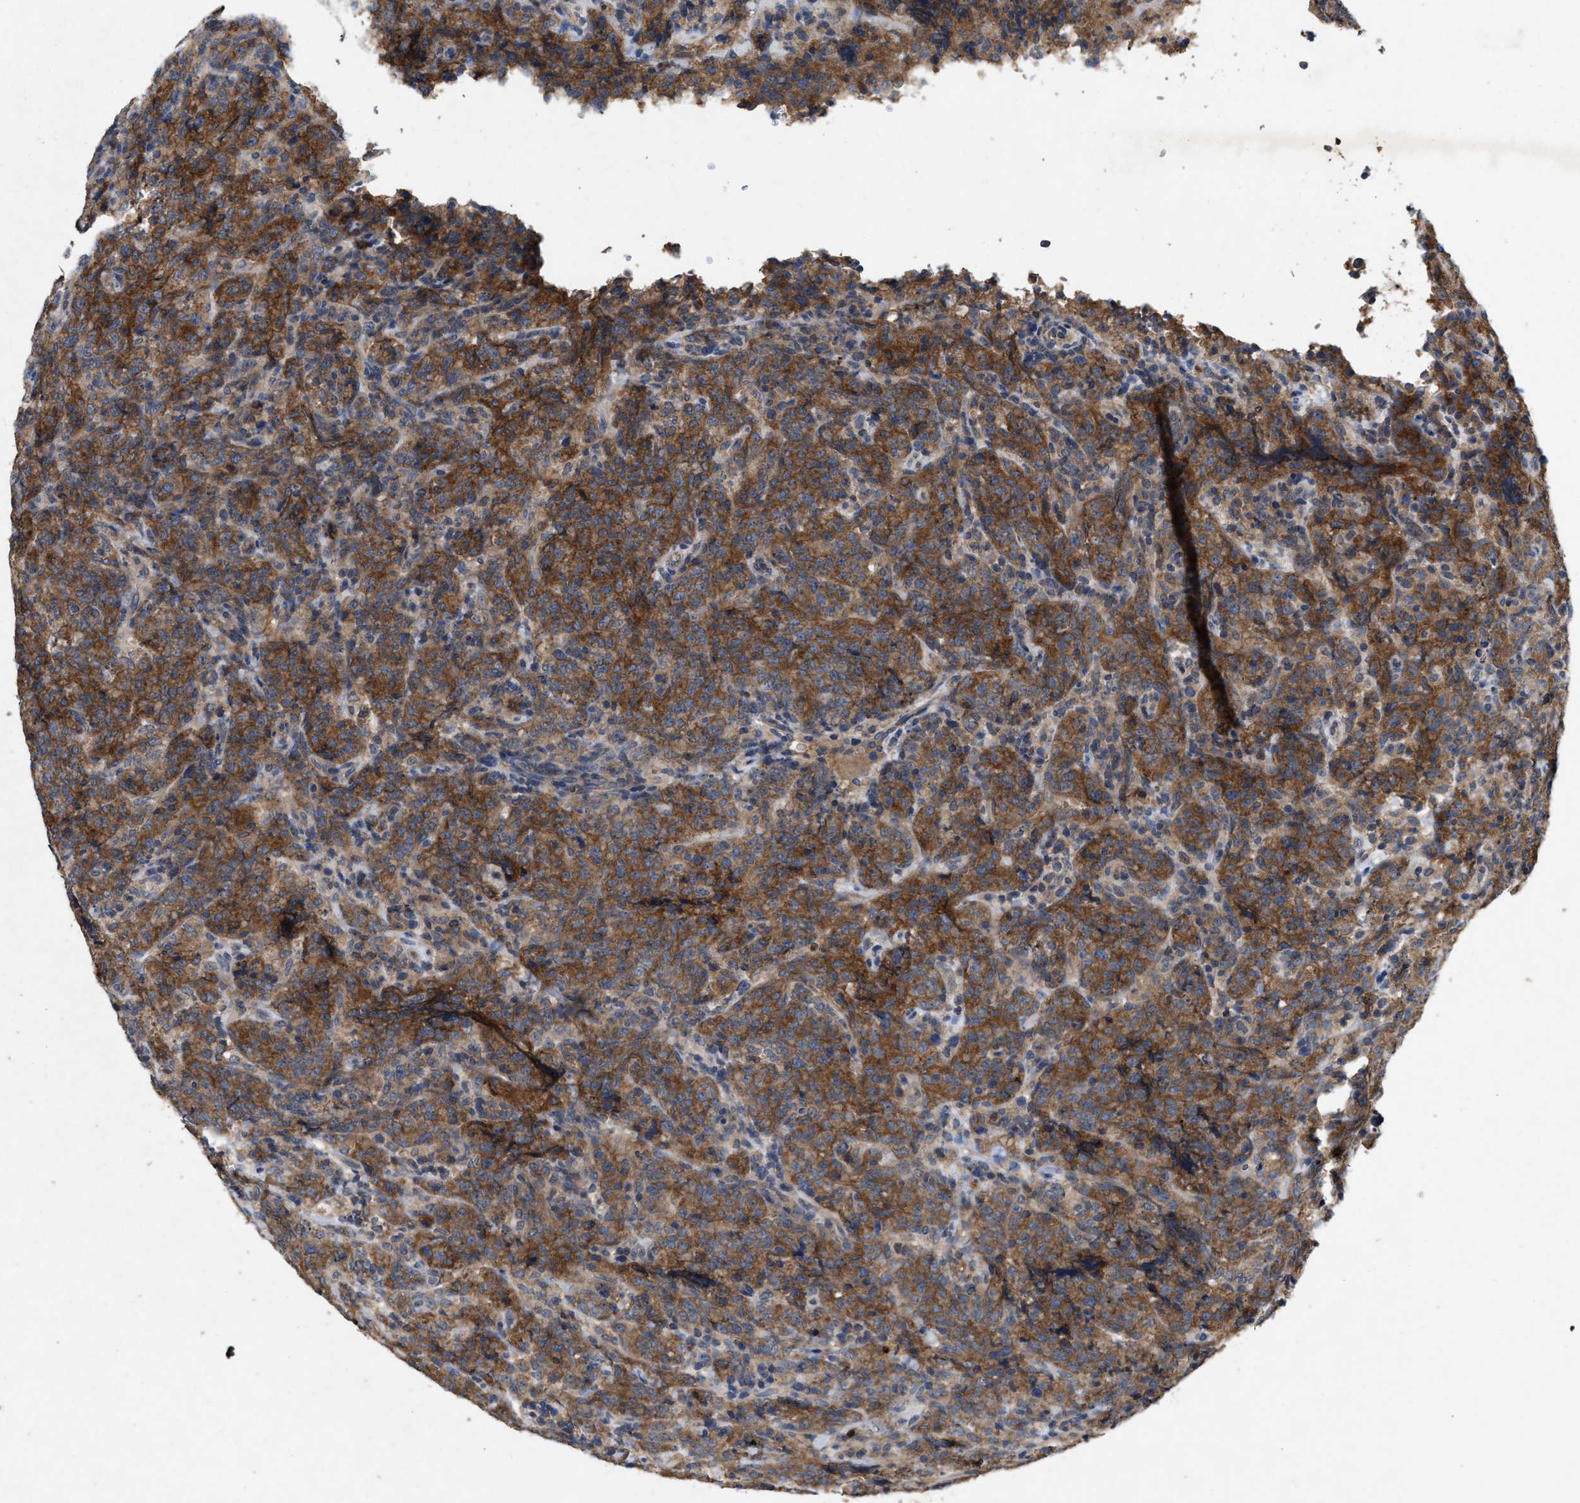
{"staining": {"intensity": "strong", "quantity": ">75%", "location": "cytoplasmic/membranous"}, "tissue": "lymphoma", "cell_type": "Tumor cells", "image_type": "cancer", "snomed": [{"axis": "morphology", "description": "Malignant lymphoma, non-Hodgkin's type, High grade"}, {"axis": "topography", "description": "Tonsil"}], "caption": "Protein expression analysis of lymphoma shows strong cytoplasmic/membranous expression in approximately >75% of tumor cells.", "gene": "LPAR2", "patient": {"sex": "female", "age": 36}}